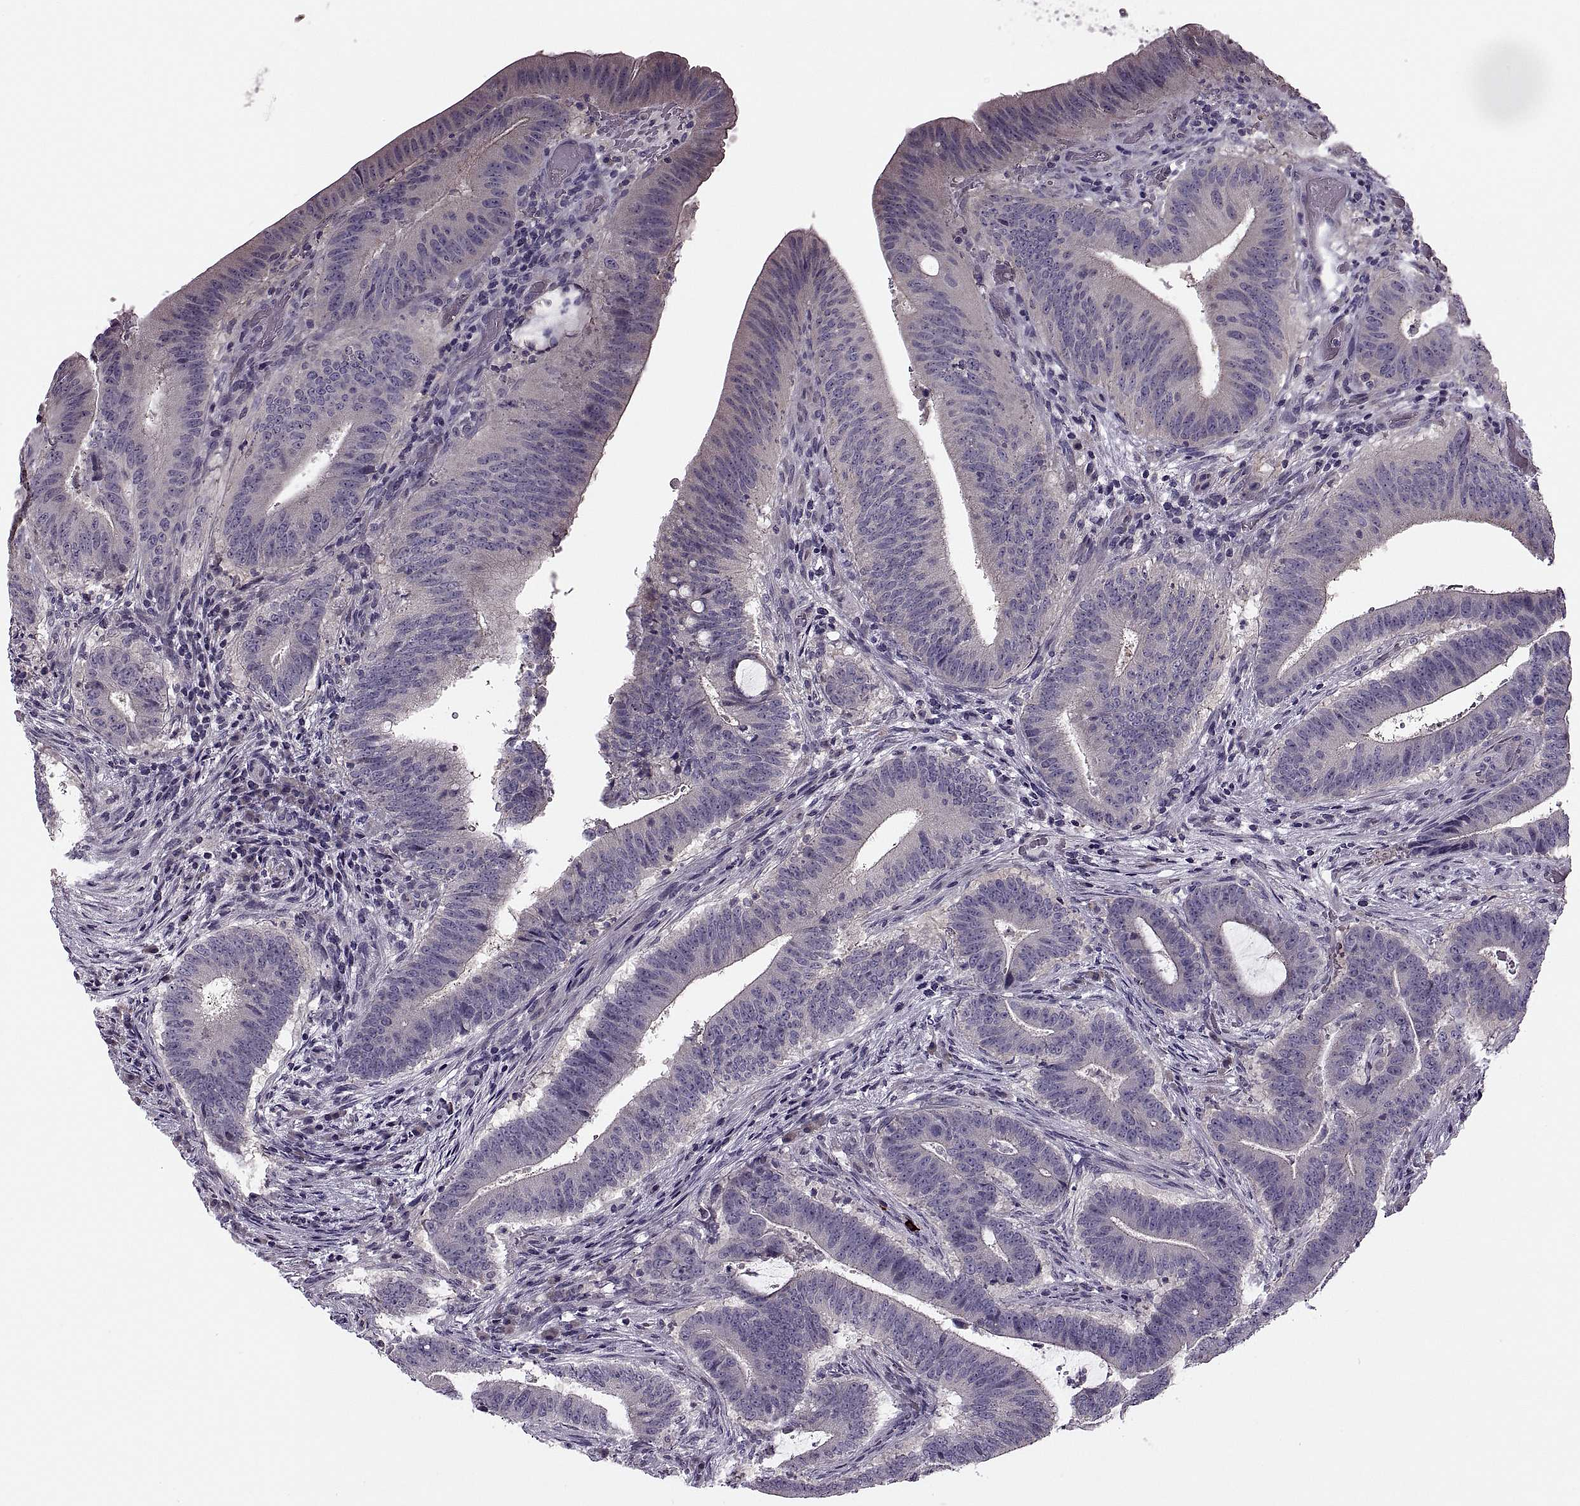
{"staining": {"intensity": "negative", "quantity": "none", "location": "none"}, "tissue": "colorectal cancer", "cell_type": "Tumor cells", "image_type": "cancer", "snomed": [{"axis": "morphology", "description": "Adenocarcinoma, NOS"}, {"axis": "topography", "description": "Colon"}], "caption": "DAB (3,3'-diaminobenzidine) immunohistochemical staining of human colorectal cancer (adenocarcinoma) reveals no significant staining in tumor cells.", "gene": "PRSS54", "patient": {"sex": "female", "age": 43}}